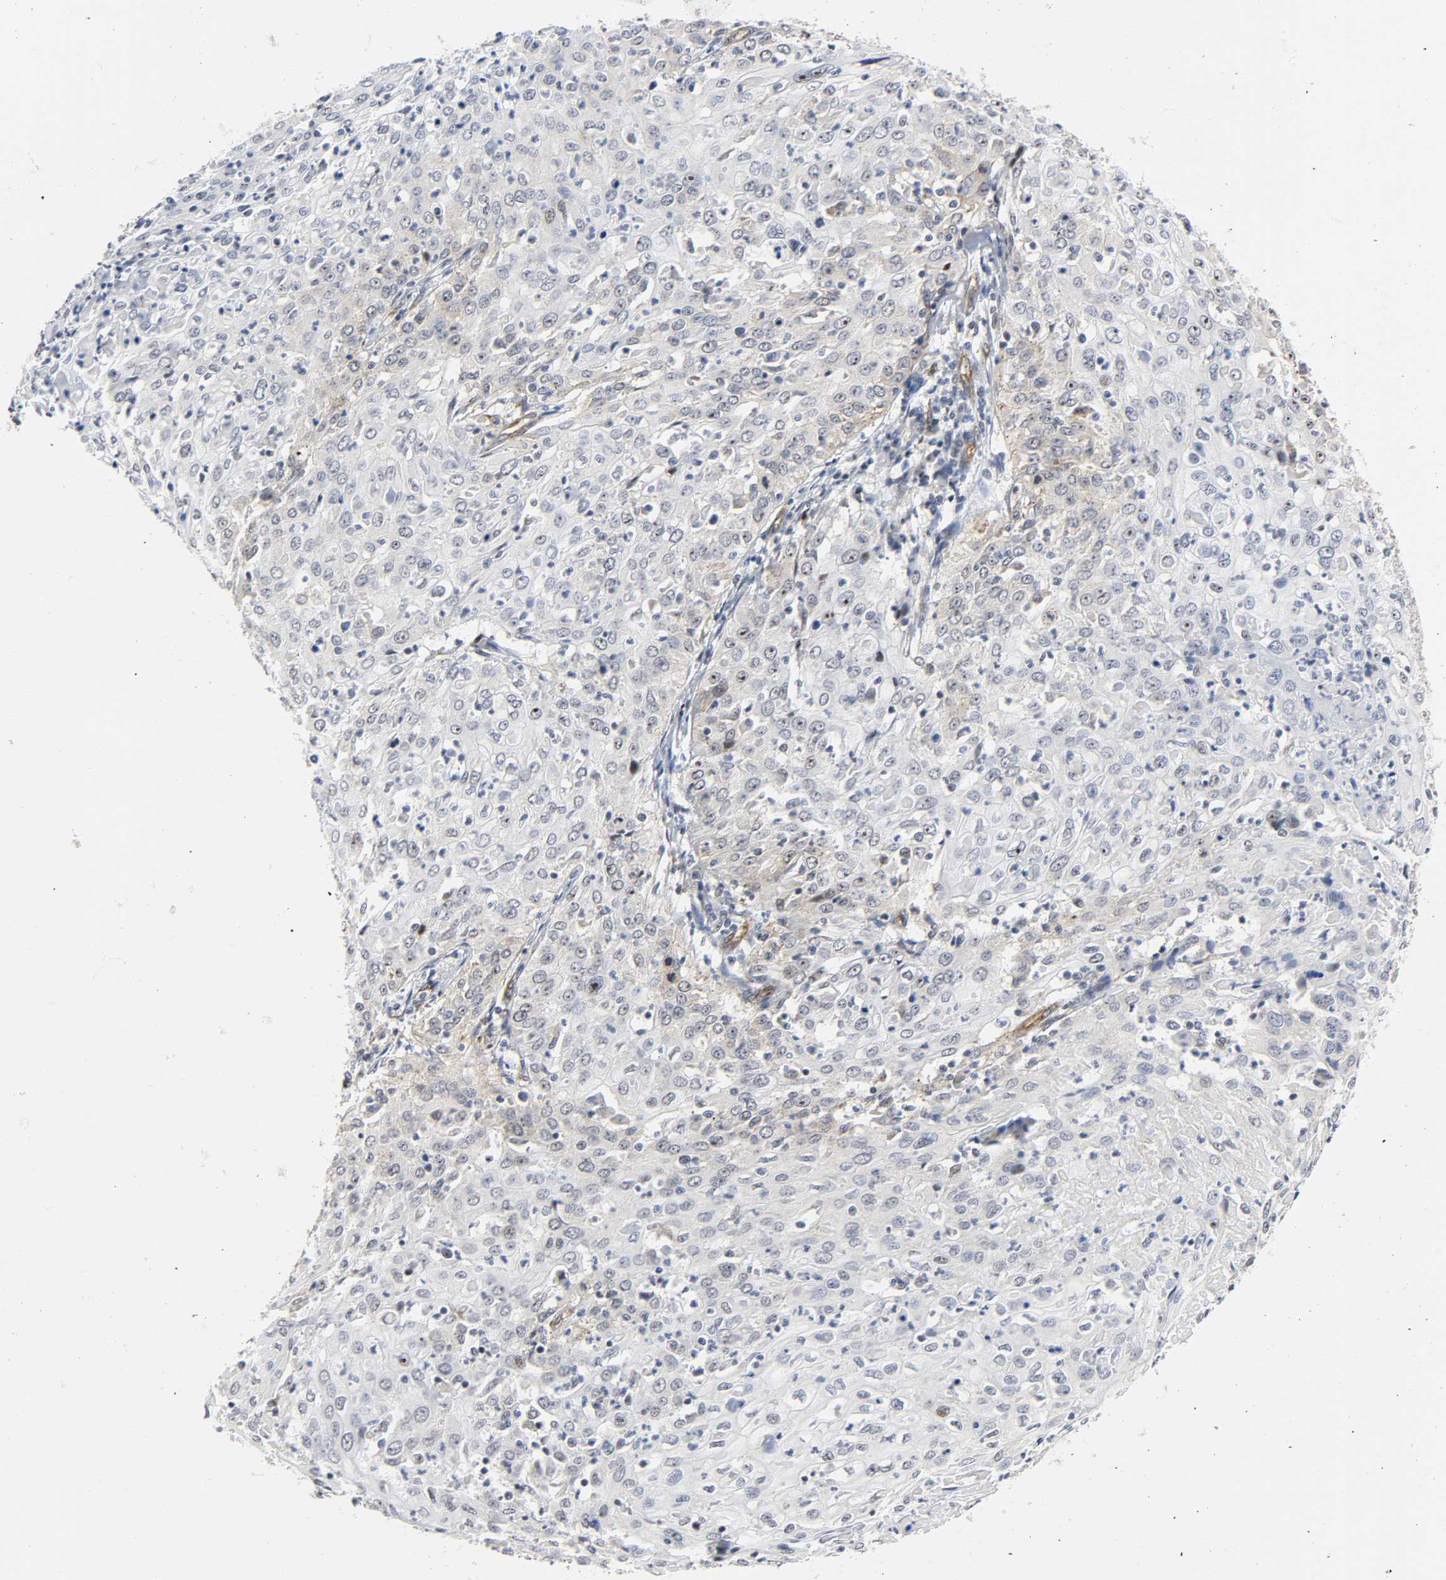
{"staining": {"intensity": "negative", "quantity": "none", "location": "none"}, "tissue": "cervical cancer", "cell_type": "Tumor cells", "image_type": "cancer", "snomed": [{"axis": "morphology", "description": "Squamous cell carcinoma, NOS"}, {"axis": "topography", "description": "Cervix"}], "caption": "Micrograph shows no protein expression in tumor cells of cervical squamous cell carcinoma tissue.", "gene": "DOCK1", "patient": {"sex": "female", "age": 39}}